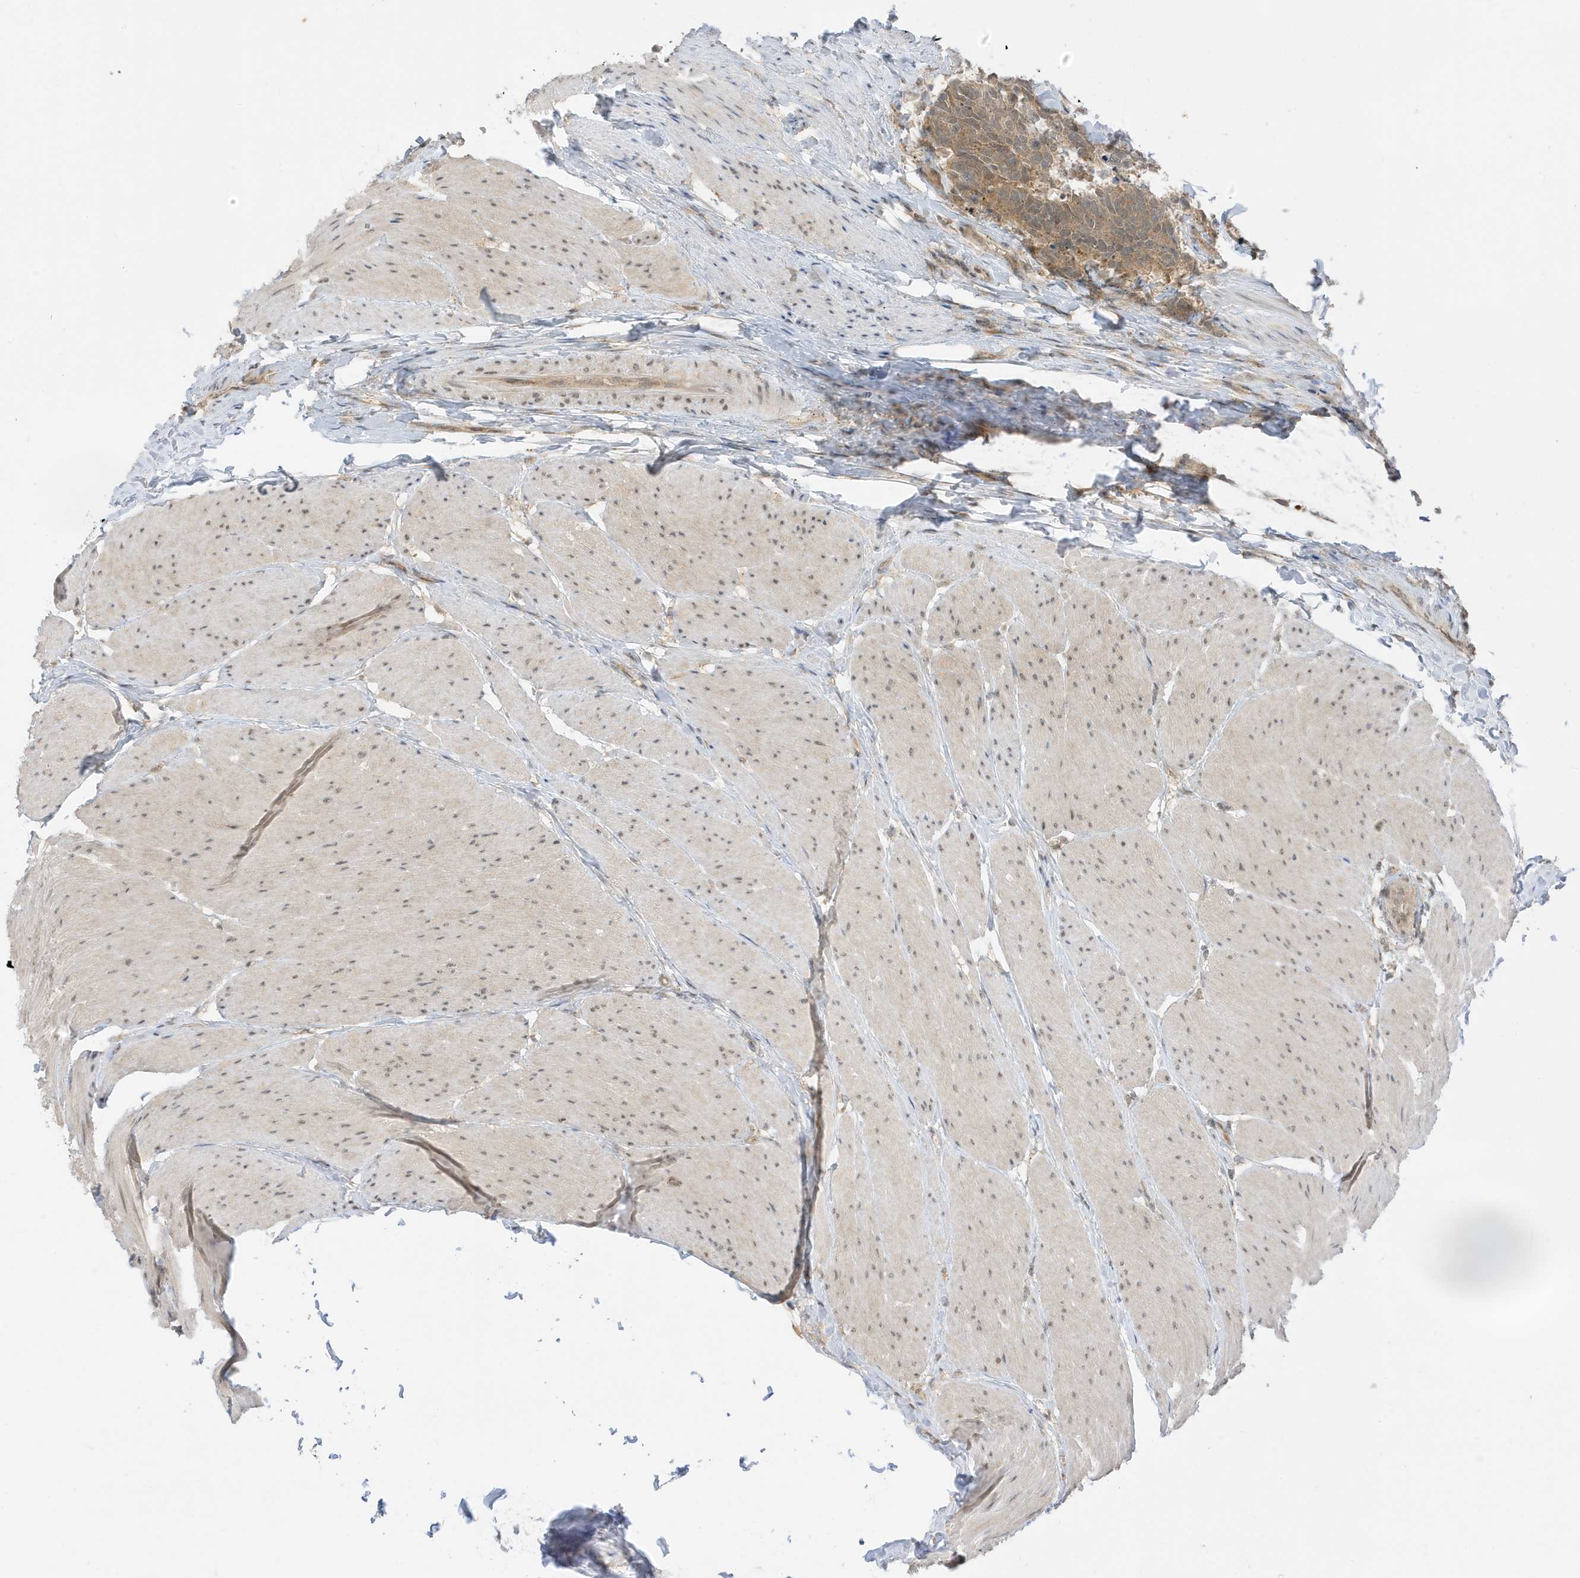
{"staining": {"intensity": "moderate", "quantity": ">75%", "location": "cytoplasmic/membranous"}, "tissue": "carcinoid", "cell_type": "Tumor cells", "image_type": "cancer", "snomed": [{"axis": "morphology", "description": "Carcinoma, NOS"}, {"axis": "morphology", "description": "Carcinoid, malignant, NOS"}, {"axis": "topography", "description": "Urinary bladder"}], "caption": "Protein staining of carcinoid tissue demonstrates moderate cytoplasmic/membranous expression in about >75% of tumor cells.", "gene": "TAB3", "patient": {"sex": "male", "age": 57}}